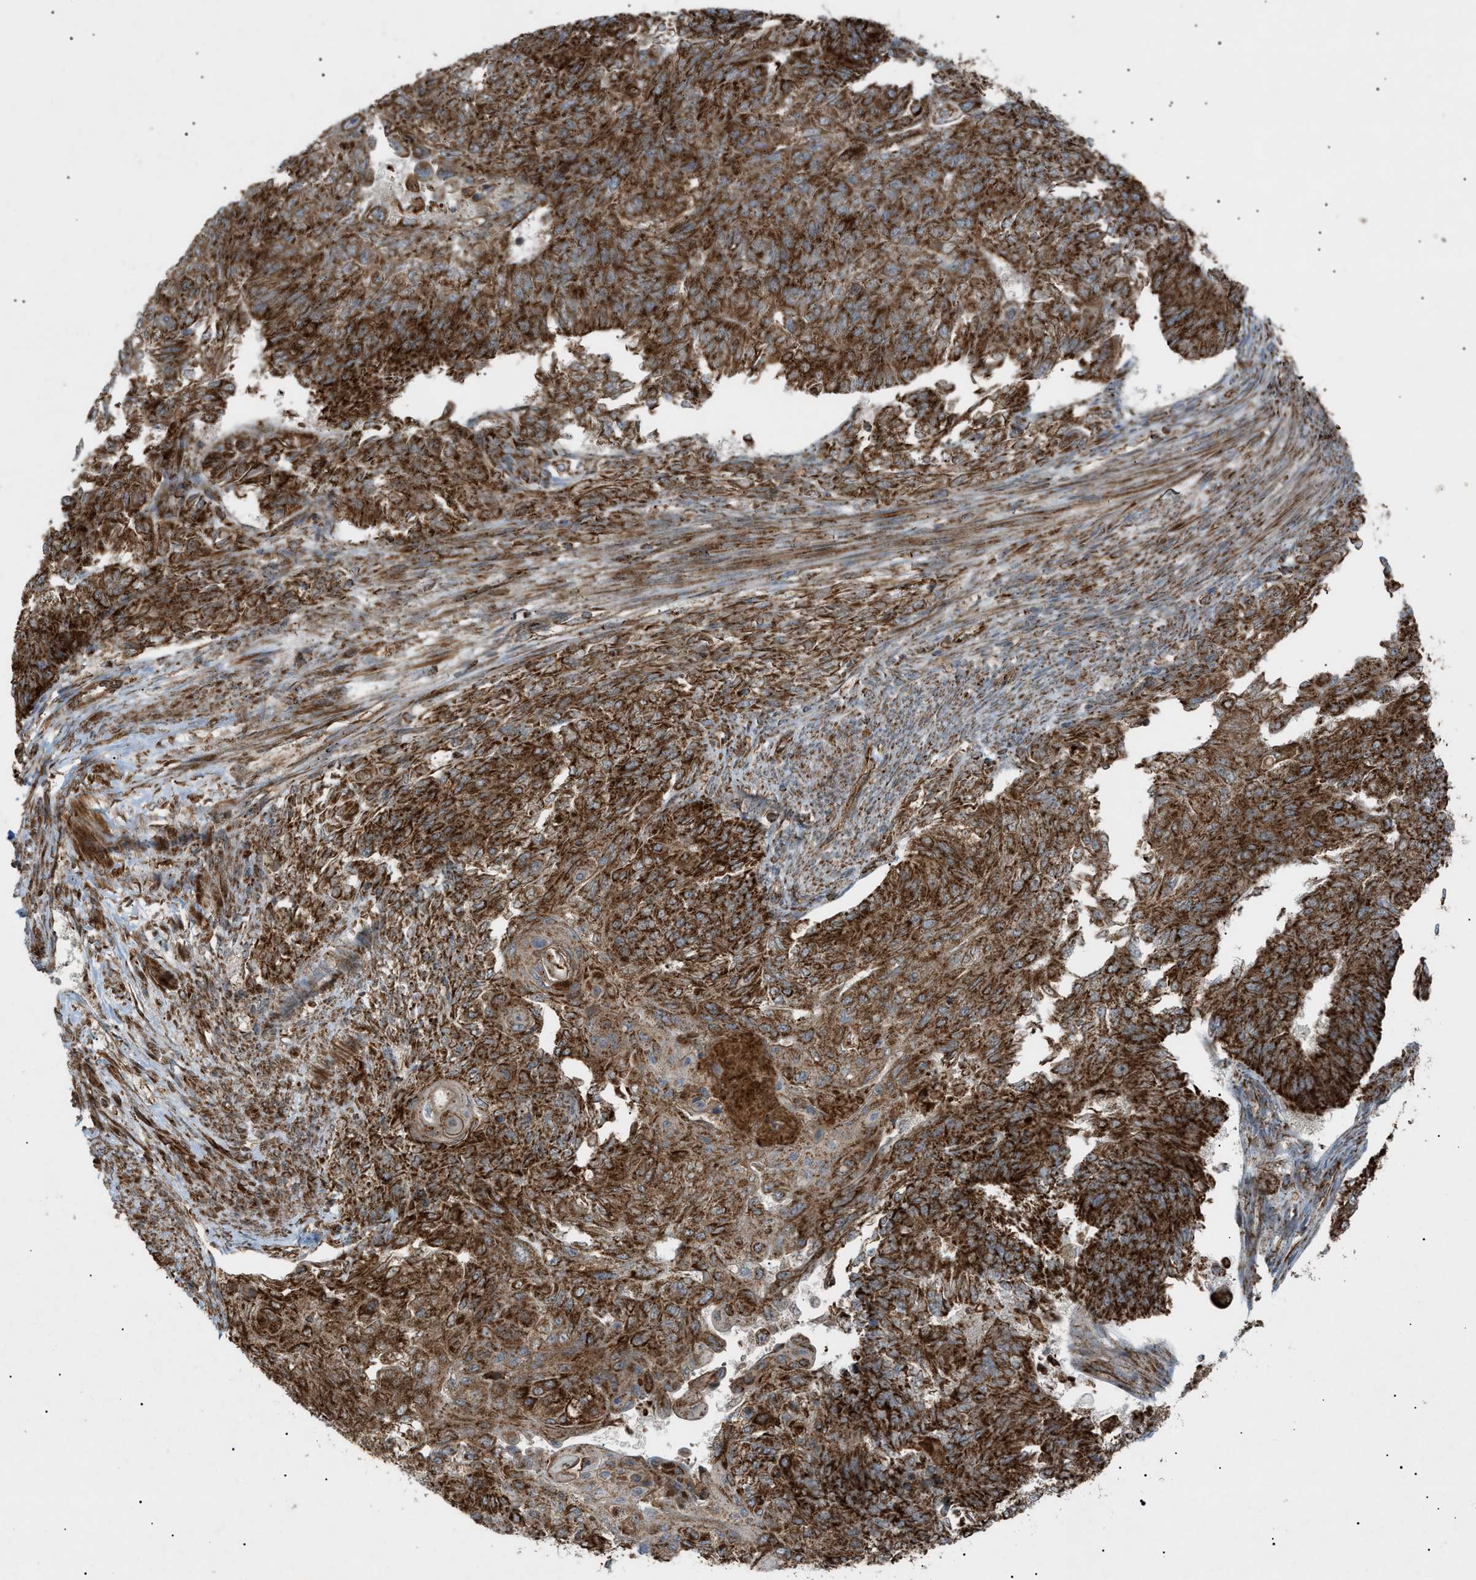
{"staining": {"intensity": "strong", "quantity": ">75%", "location": "cytoplasmic/membranous"}, "tissue": "endometrial cancer", "cell_type": "Tumor cells", "image_type": "cancer", "snomed": [{"axis": "morphology", "description": "Adenocarcinoma, NOS"}, {"axis": "topography", "description": "Endometrium"}], "caption": "Immunohistochemistry photomicrograph of human adenocarcinoma (endometrial) stained for a protein (brown), which reveals high levels of strong cytoplasmic/membranous staining in about >75% of tumor cells.", "gene": "C1GALT1C1", "patient": {"sex": "female", "age": 32}}